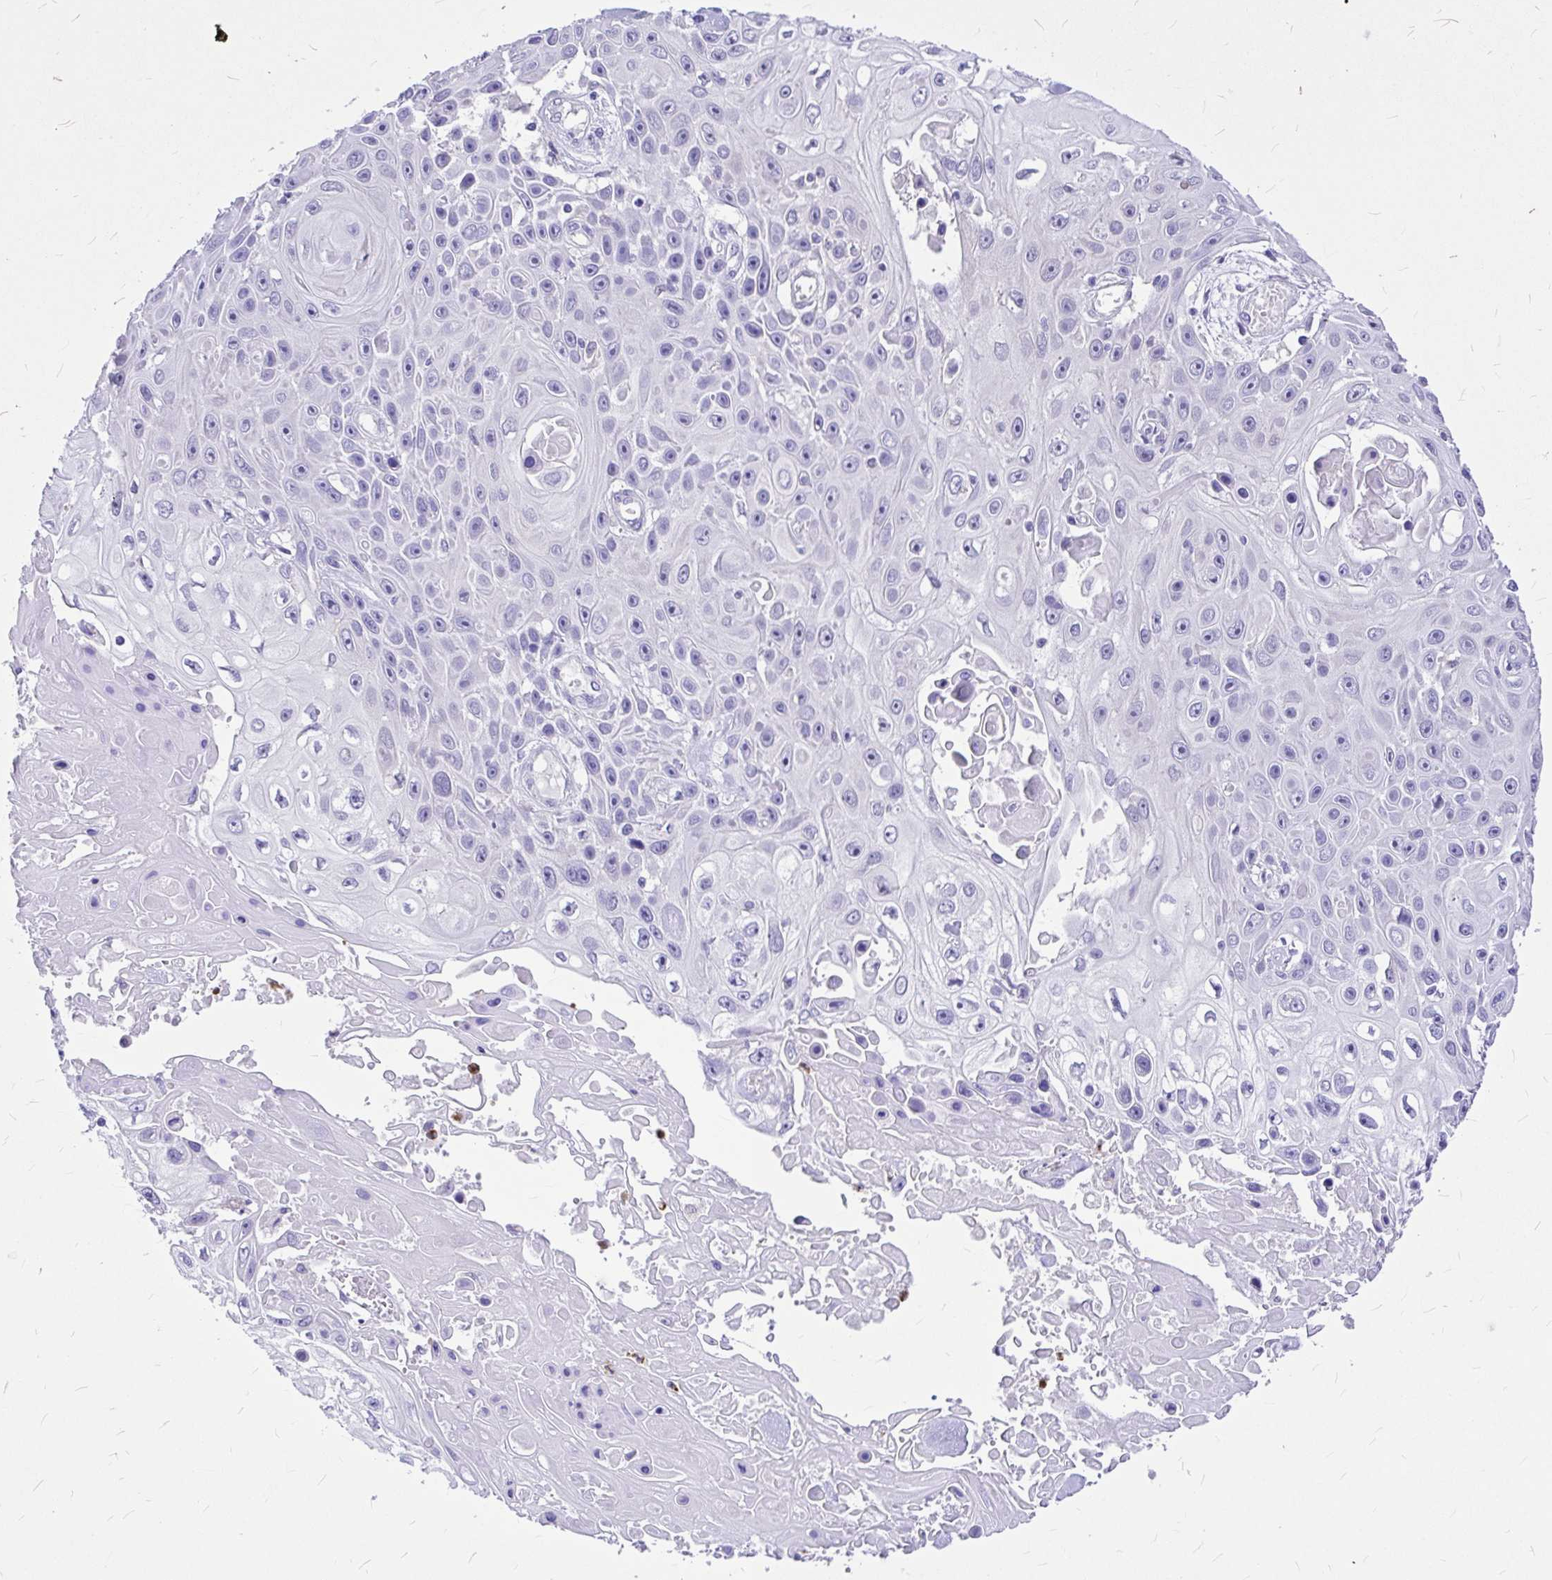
{"staining": {"intensity": "negative", "quantity": "none", "location": "none"}, "tissue": "skin cancer", "cell_type": "Tumor cells", "image_type": "cancer", "snomed": [{"axis": "morphology", "description": "Squamous cell carcinoma, NOS"}, {"axis": "topography", "description": "Skin"}], "caption": "This image is of skin squamous cell carcinoma stained with immunohistochemistry (IHC) to label a protein in brown with the nuclei are counter-stained blue. There is no positivity in tumor cells.", "gene": "CLEC1B", "patient": {"sex": "male", "age": 82}}